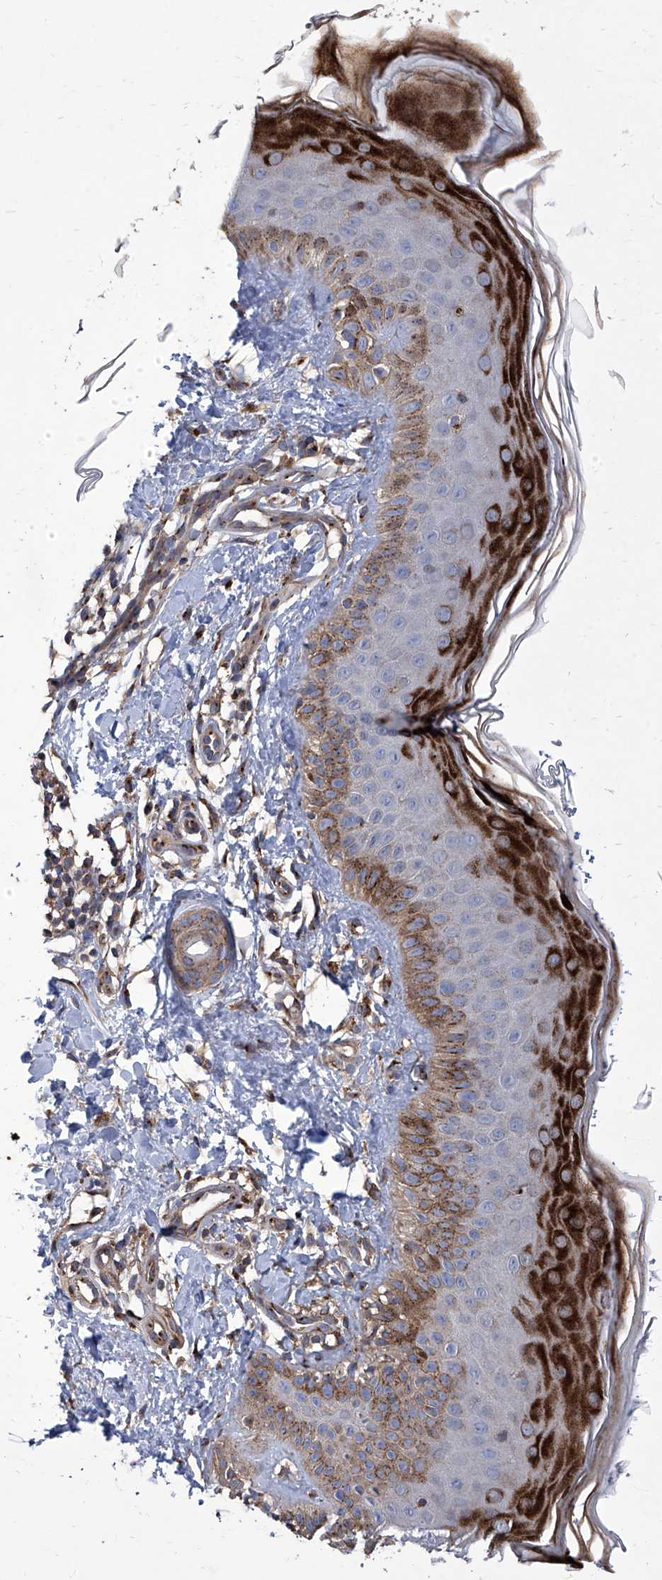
{"staining": {"intensity": "moderate", "quantity": ">75%", "location": "cytoplasmic/membranous"}, "tissue": "skin", "cell_type": "Fibroblasts", "image_type": "normal", "snomed": [{"axis": "morphology", "description": "Normal tissue, NOS"}, {"axis": "topography", "description": "Skin"}], "caption": "Benign skin reveals moderate cytoplasmic/membranous staining in approximately >75% of fibroblasts, visualized by immunohistochemistry.", "gene": "TJAP1", "patient": {"sex": "male", "age": 52}}